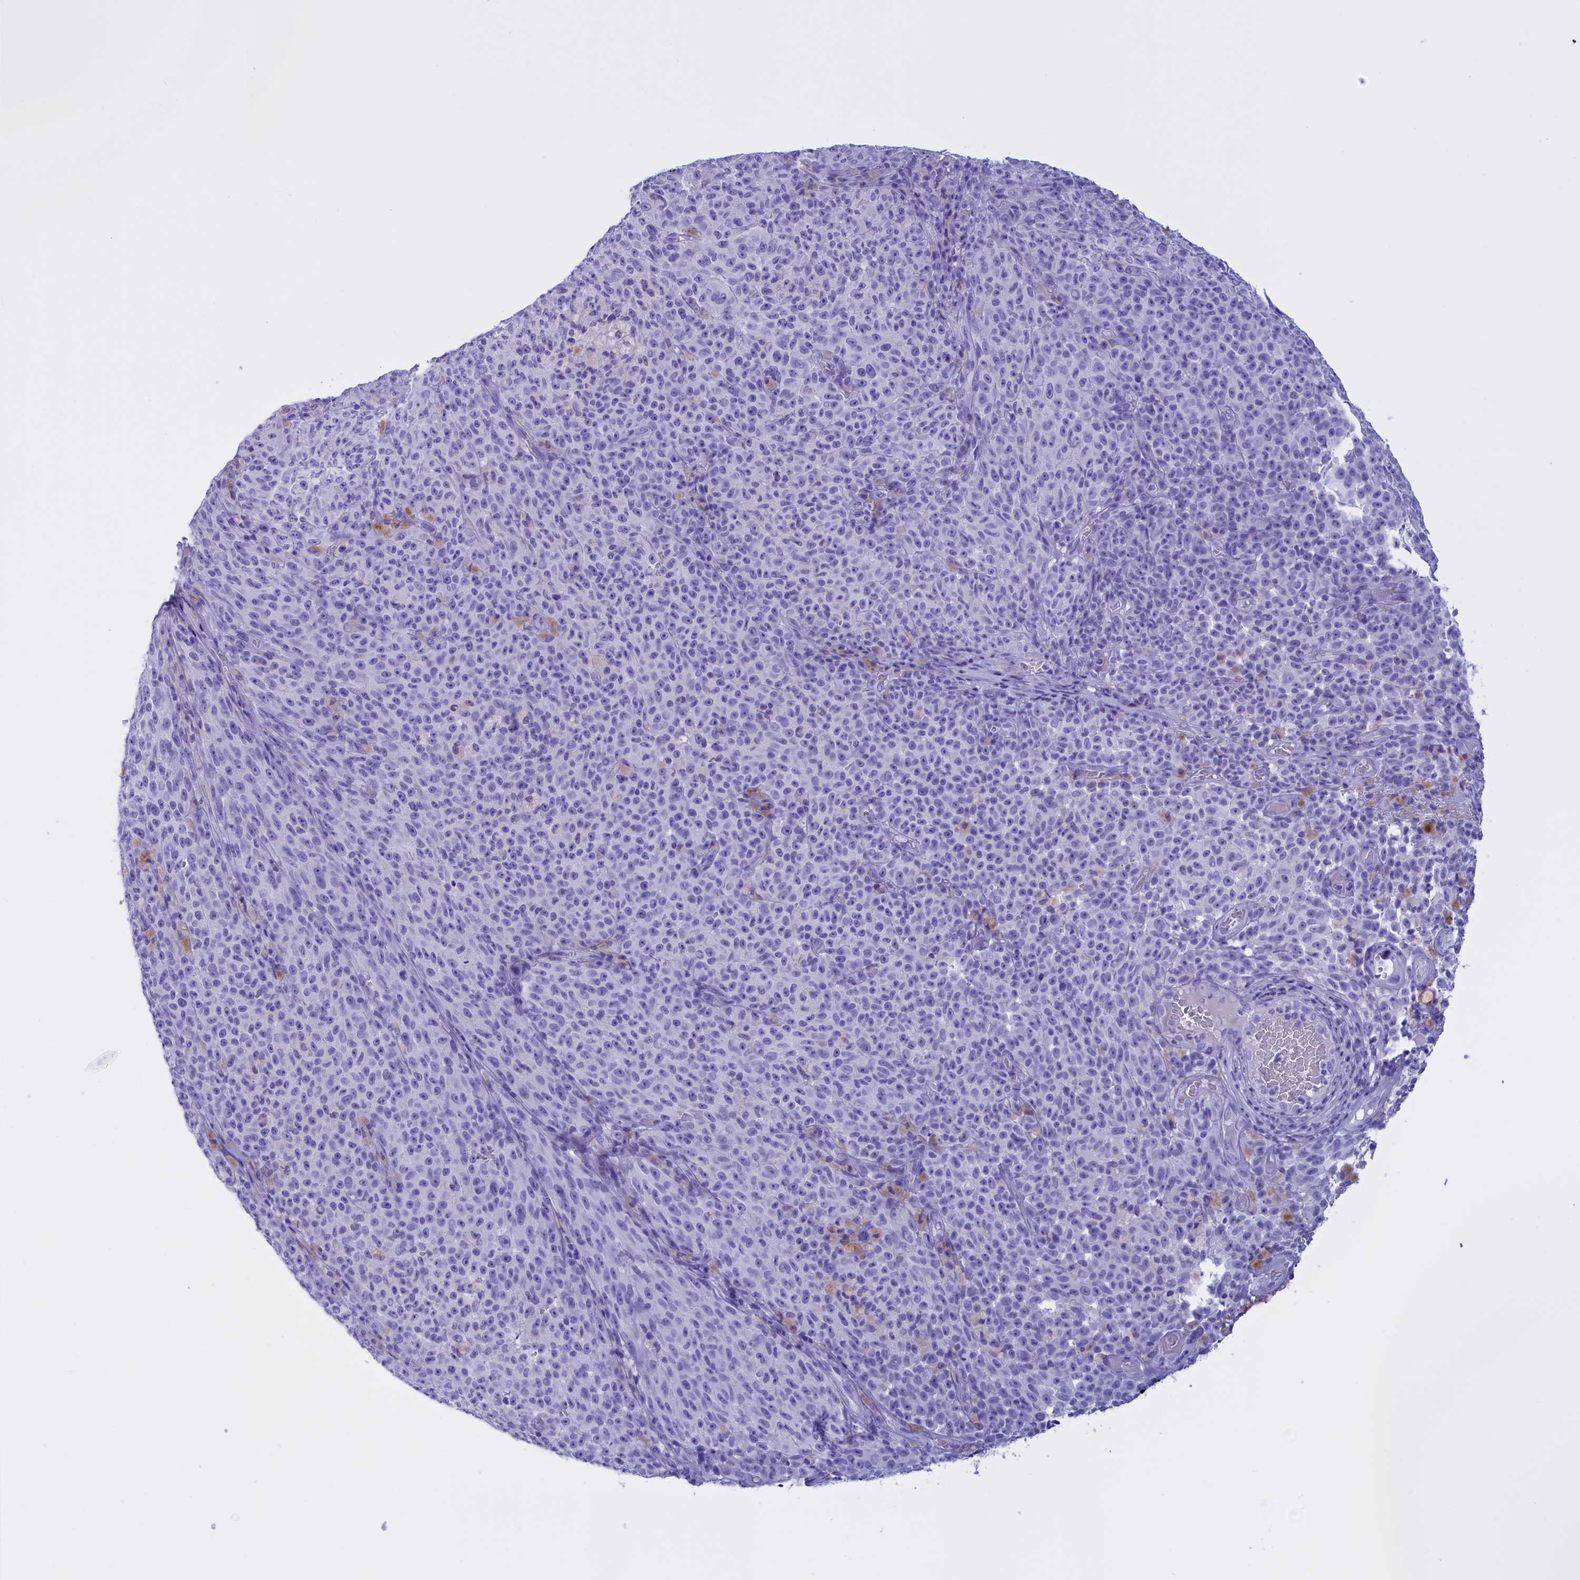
{"staining": {"intensity": "negative", "quantity": "none", "location": "none"}, "tissue": "melanoma", "cell_type": "Tumor cells", "image_type": "cancer", "snomed": [{"axis": "morphology", "description": "Malignant melanoma, NOS"}, {"axis": "topography", "description": "Skin"}], "caption": "Immunohistochemical staining of melanoma shows no significant staining in tumor cells. (DAB (3,3'-diaminobenzidine) immunohistochemistry (IHC) with hematoxylin counter stain).", "gene": "BRI3", "patient": {"sex": "female", "age": 82}}